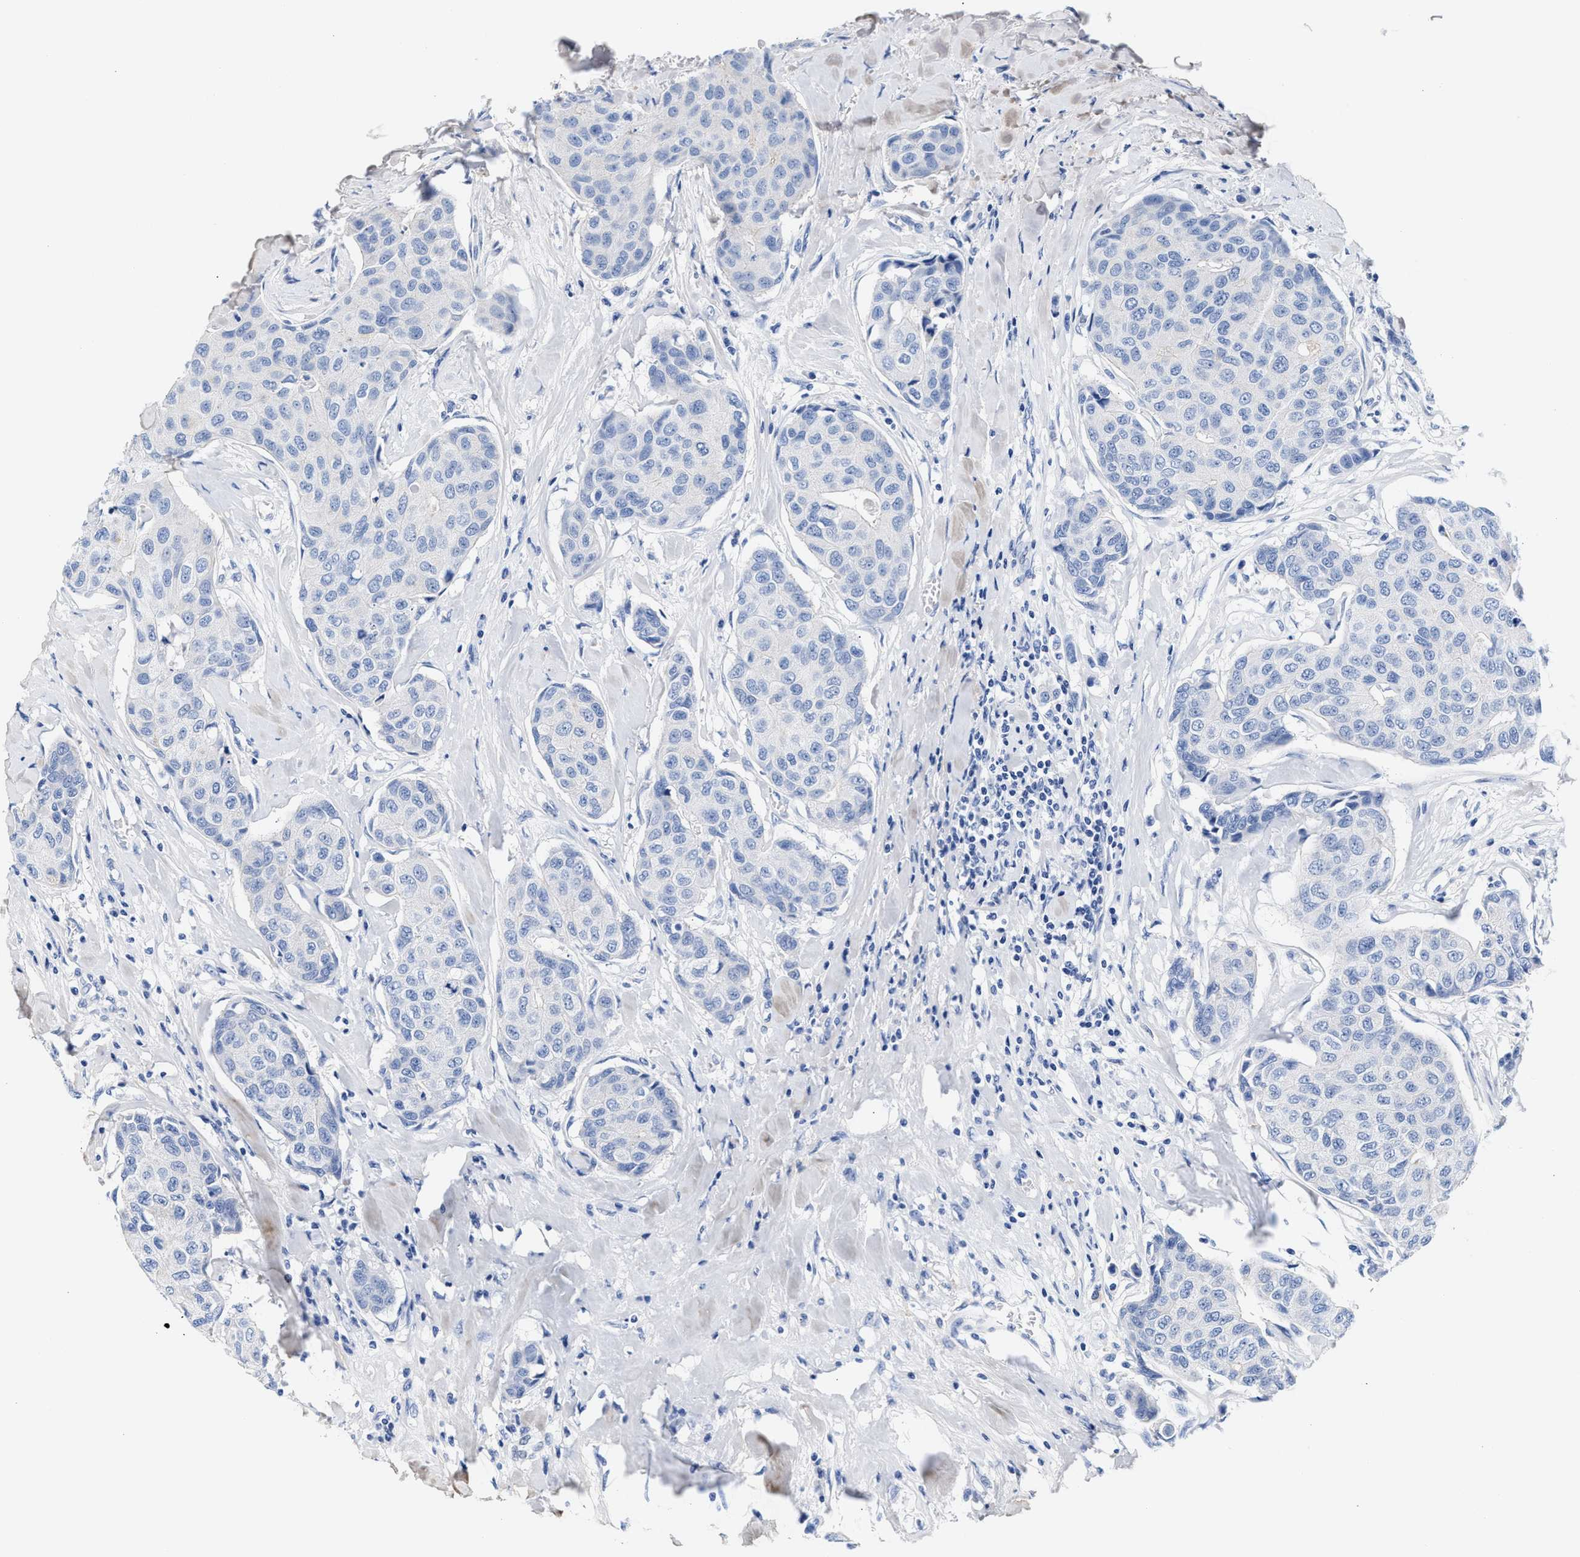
{"staining": {"intensity": "negative", "quantity": "none", "location": "none"}, "tissue": "breast cancer", "cell_type": "Tumor cells", "image_type": "cancer", "snomed": [{"axis": "morphology", "description": "Duct carcinoma"}, {"axis": "topography", "description": "Breast"}], "caption": "Human breast invasive ductal carcinoma stained for a protein using immunohistochemistry reveals no expression in tumor cells.", "gene": "ACTL7B", "patient": {"sex": "female", "age": 80}}